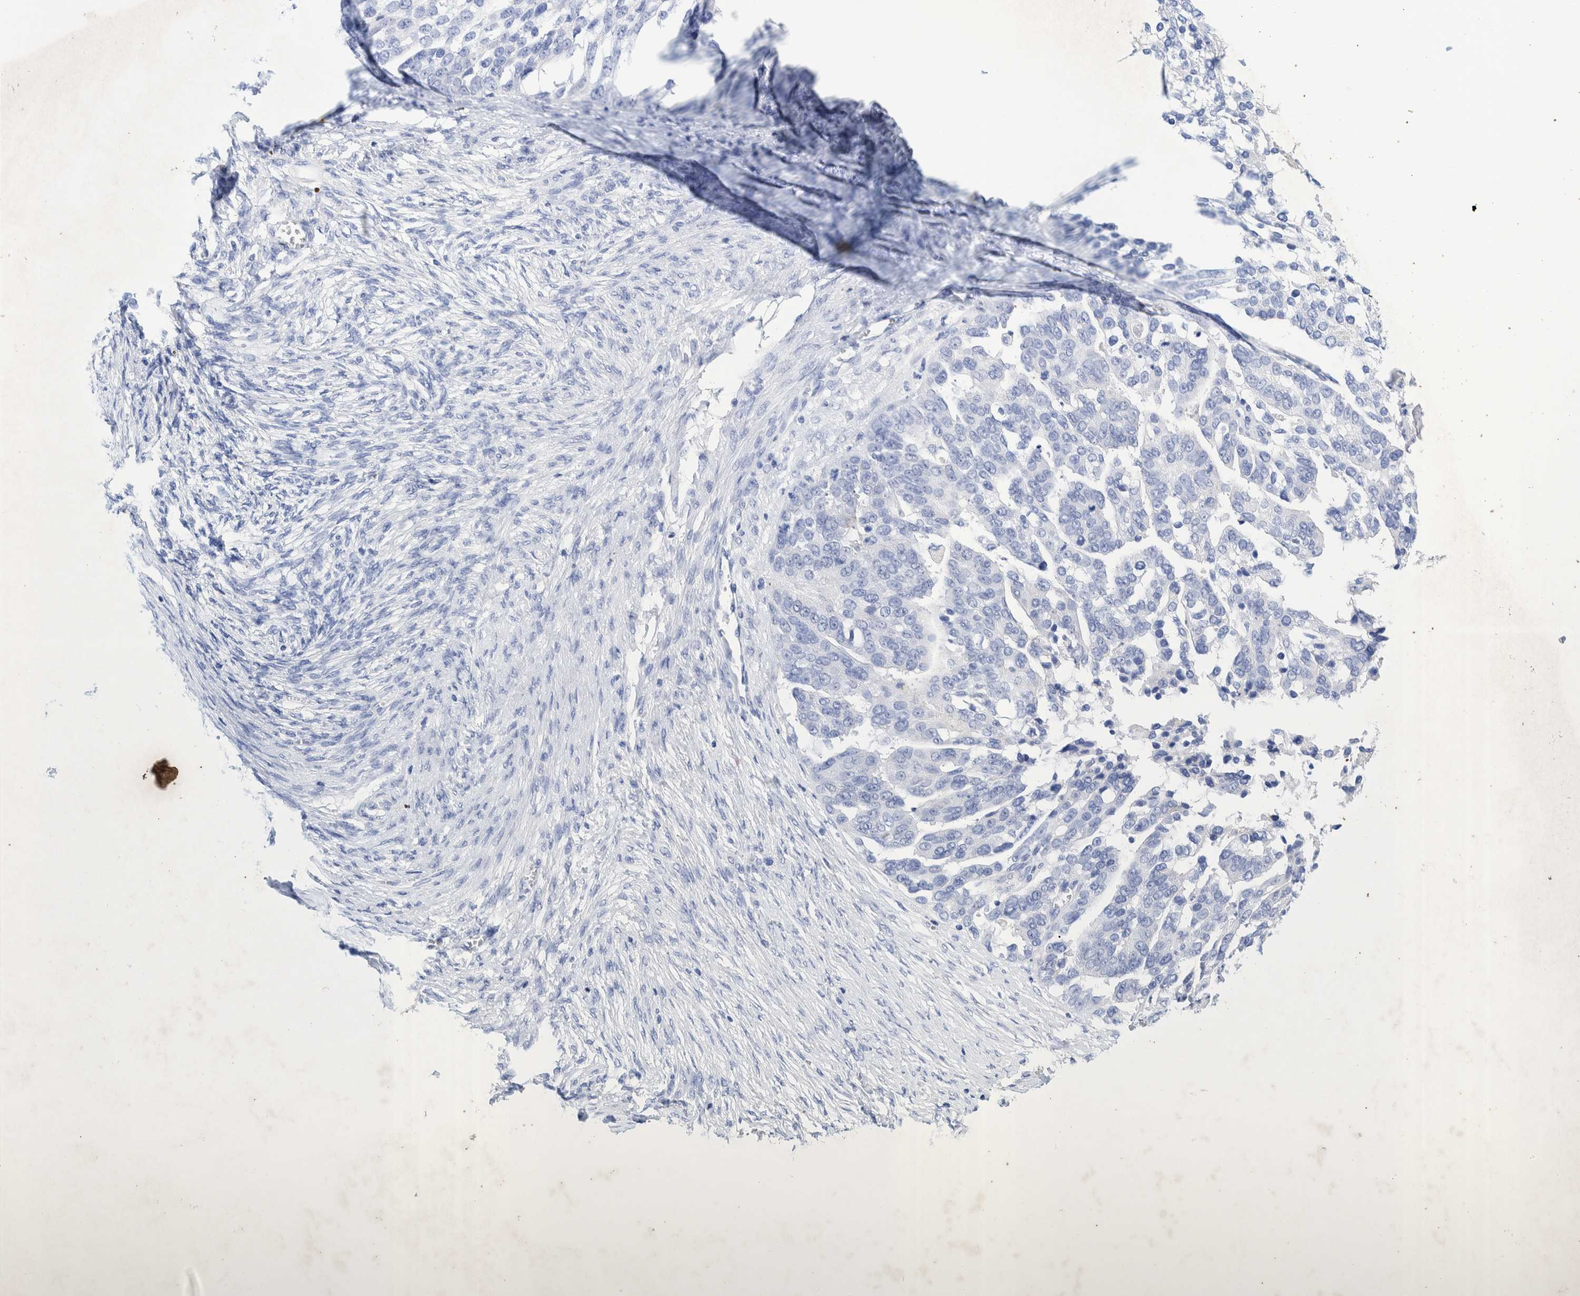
{"staining": {"intensity": "negative", "quantity": "none", "location": "none"}, "tissue": "ovarian cancer", "cell_type": "Tumor cells", "image_type": "cancer", "snomed": [{"axis": "morphology", "description": "Cystadenocarcinoma, serous, NOS"}, {"axis": "topography", "description": "Ovary"}], "caption": "The immunohistochemistry histopathology image has no significant positivity in tumor cells of ovarian serous cystadenocarcinoma tissue. The staining was performed using DAB (3,3'-diaminobenzidine) to visualize the protein expression in brown, while the nuclei were stained in blue with hematoxylin (Magnification: 20x).", "gene": "PERP", "patient": {"sex": "female", "age": 44}}